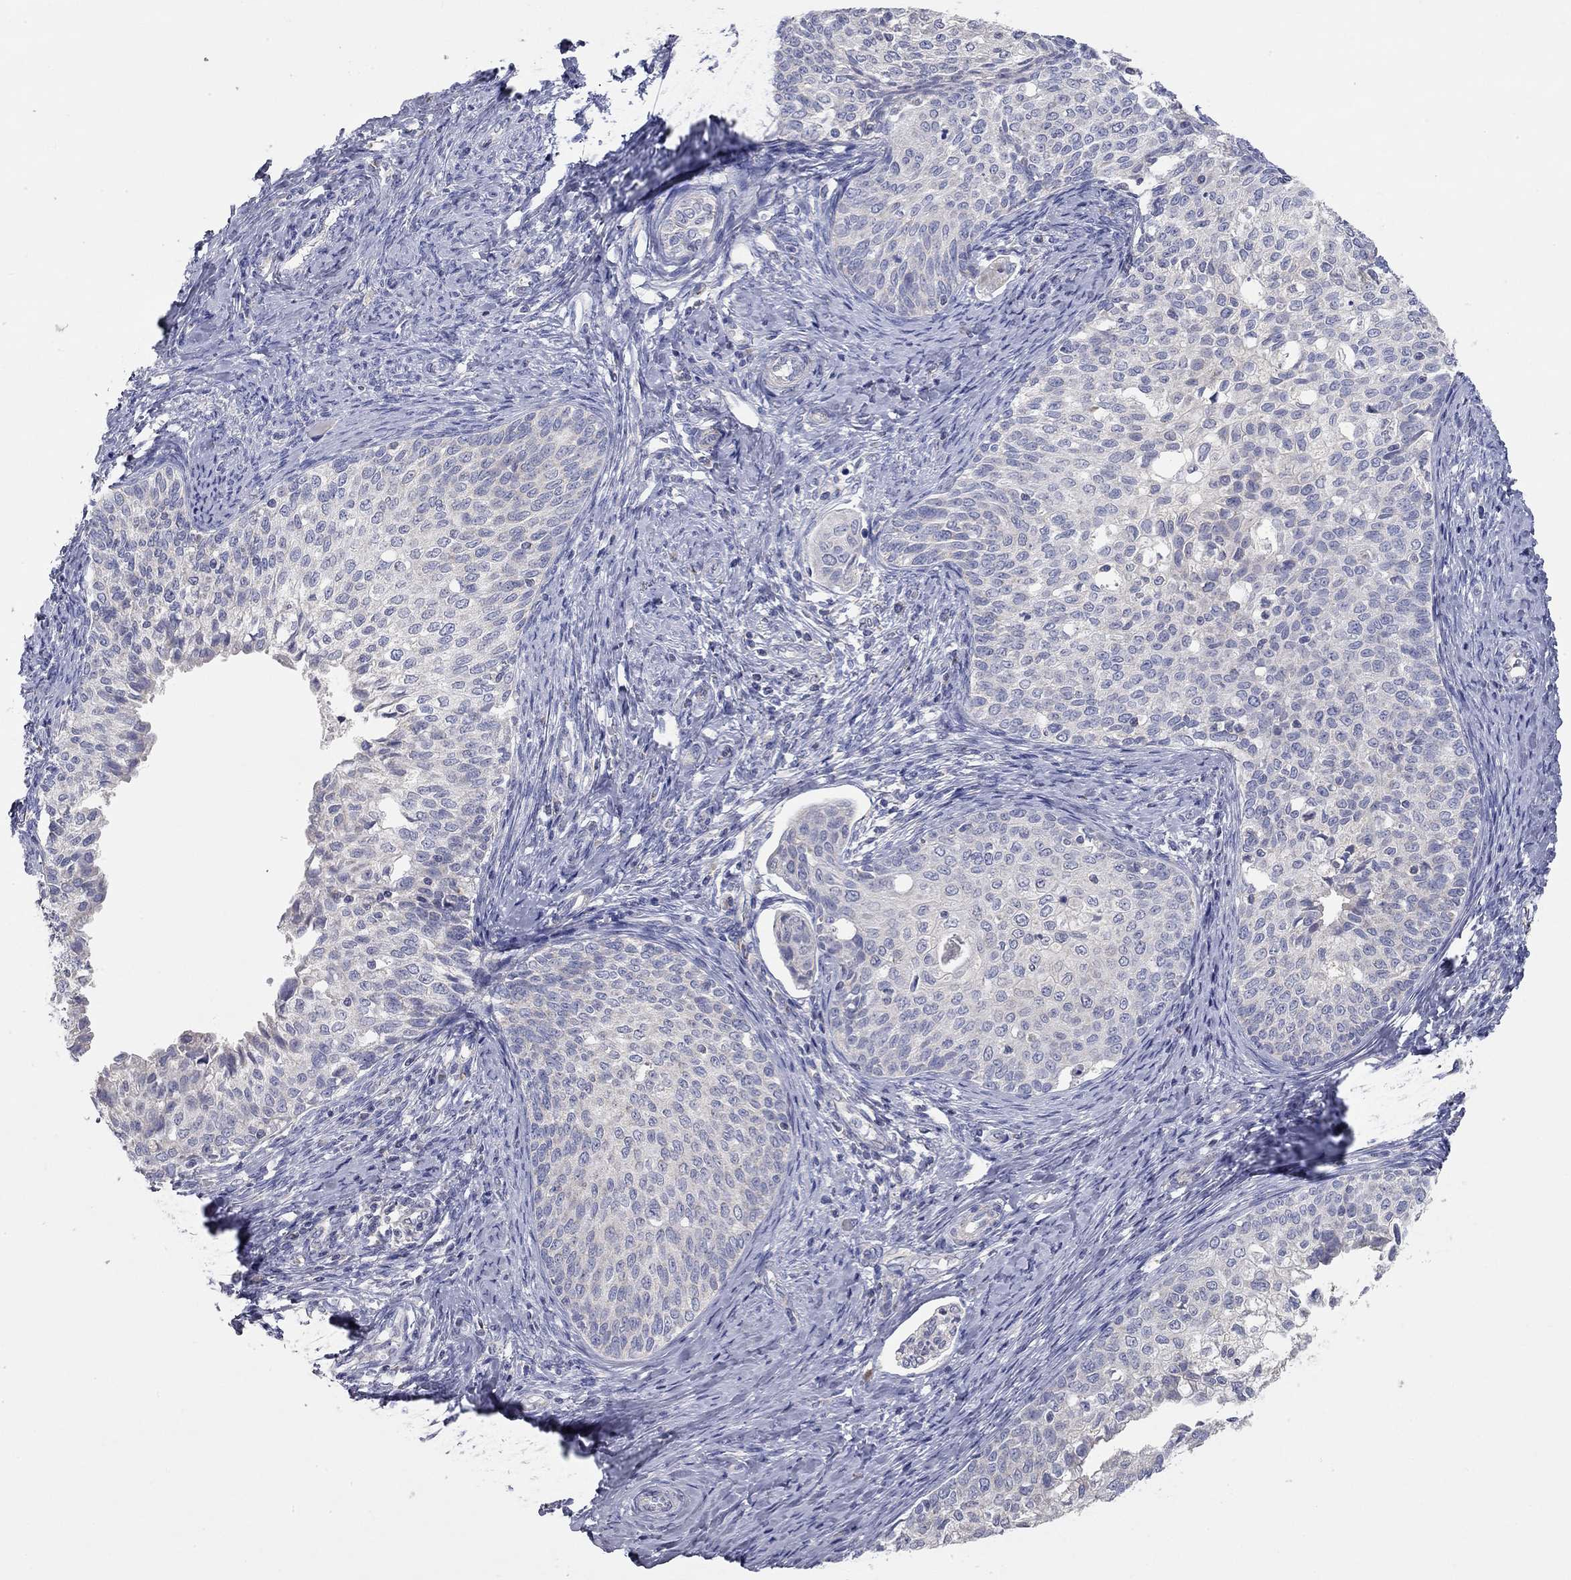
{"staining": {"intensity": "negative", "quantity": "none", "location": "none"}, "tissue": "cervical cancer", "cell_type": "Tumor cells", "image_type": "cancer", "snomed": [{"axis": "morphology", "description": "Squamous cell carcinoma, NOS"}, {"axis": "topography", "description": "Cervix"}], "caption": "Cervical cancer (squamous cell carcinoma) was stained to show a protein in brown. There is no significant staining in tumor cells. The staining is performed using DAB brown chromogen with nuclei counter-stained in using hematoxylin.", "gene": "CFAP161", "patient": {"sex": "female", "age": 51}}